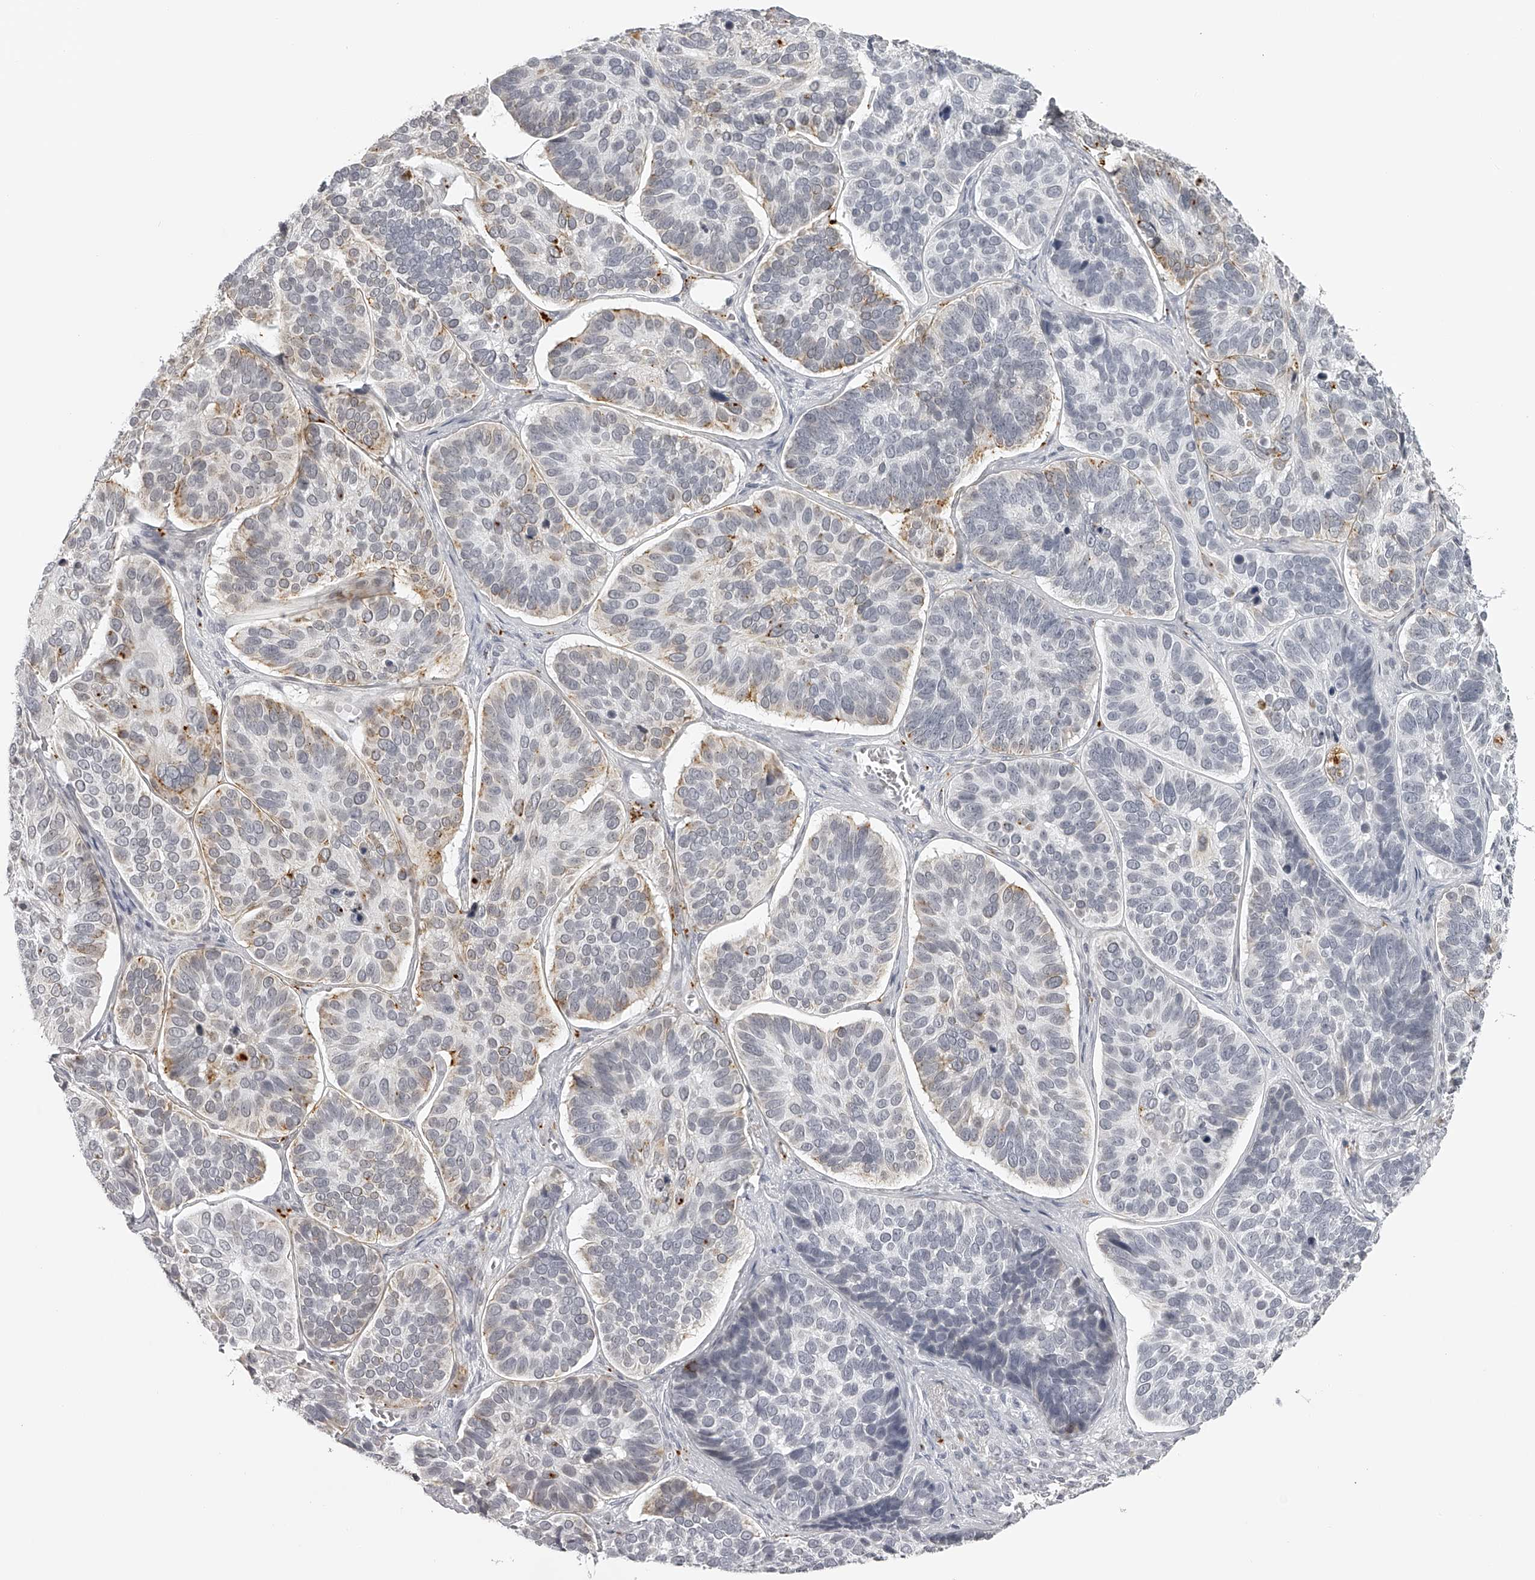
{"staining": {"intensity": "moderate", "quantity": "<25%", "location": "cytoplasmic/membranous"}, "tissue": "skin cancer", "cell_type": "Tumor cells", "image_type": "cancer", "snomed": [{"axis": "morphology", "description": "Basal cell carcinoma"}, {"axis": "topography", "description": "Skin"}], "caption": "Tumor cells show moderate cytoplasmic/membranous expression in approximately <25% of cells in skin basal cell carcinoma.", "gene": "RNF220", "patient": {"sex": "male", "age": 62}}